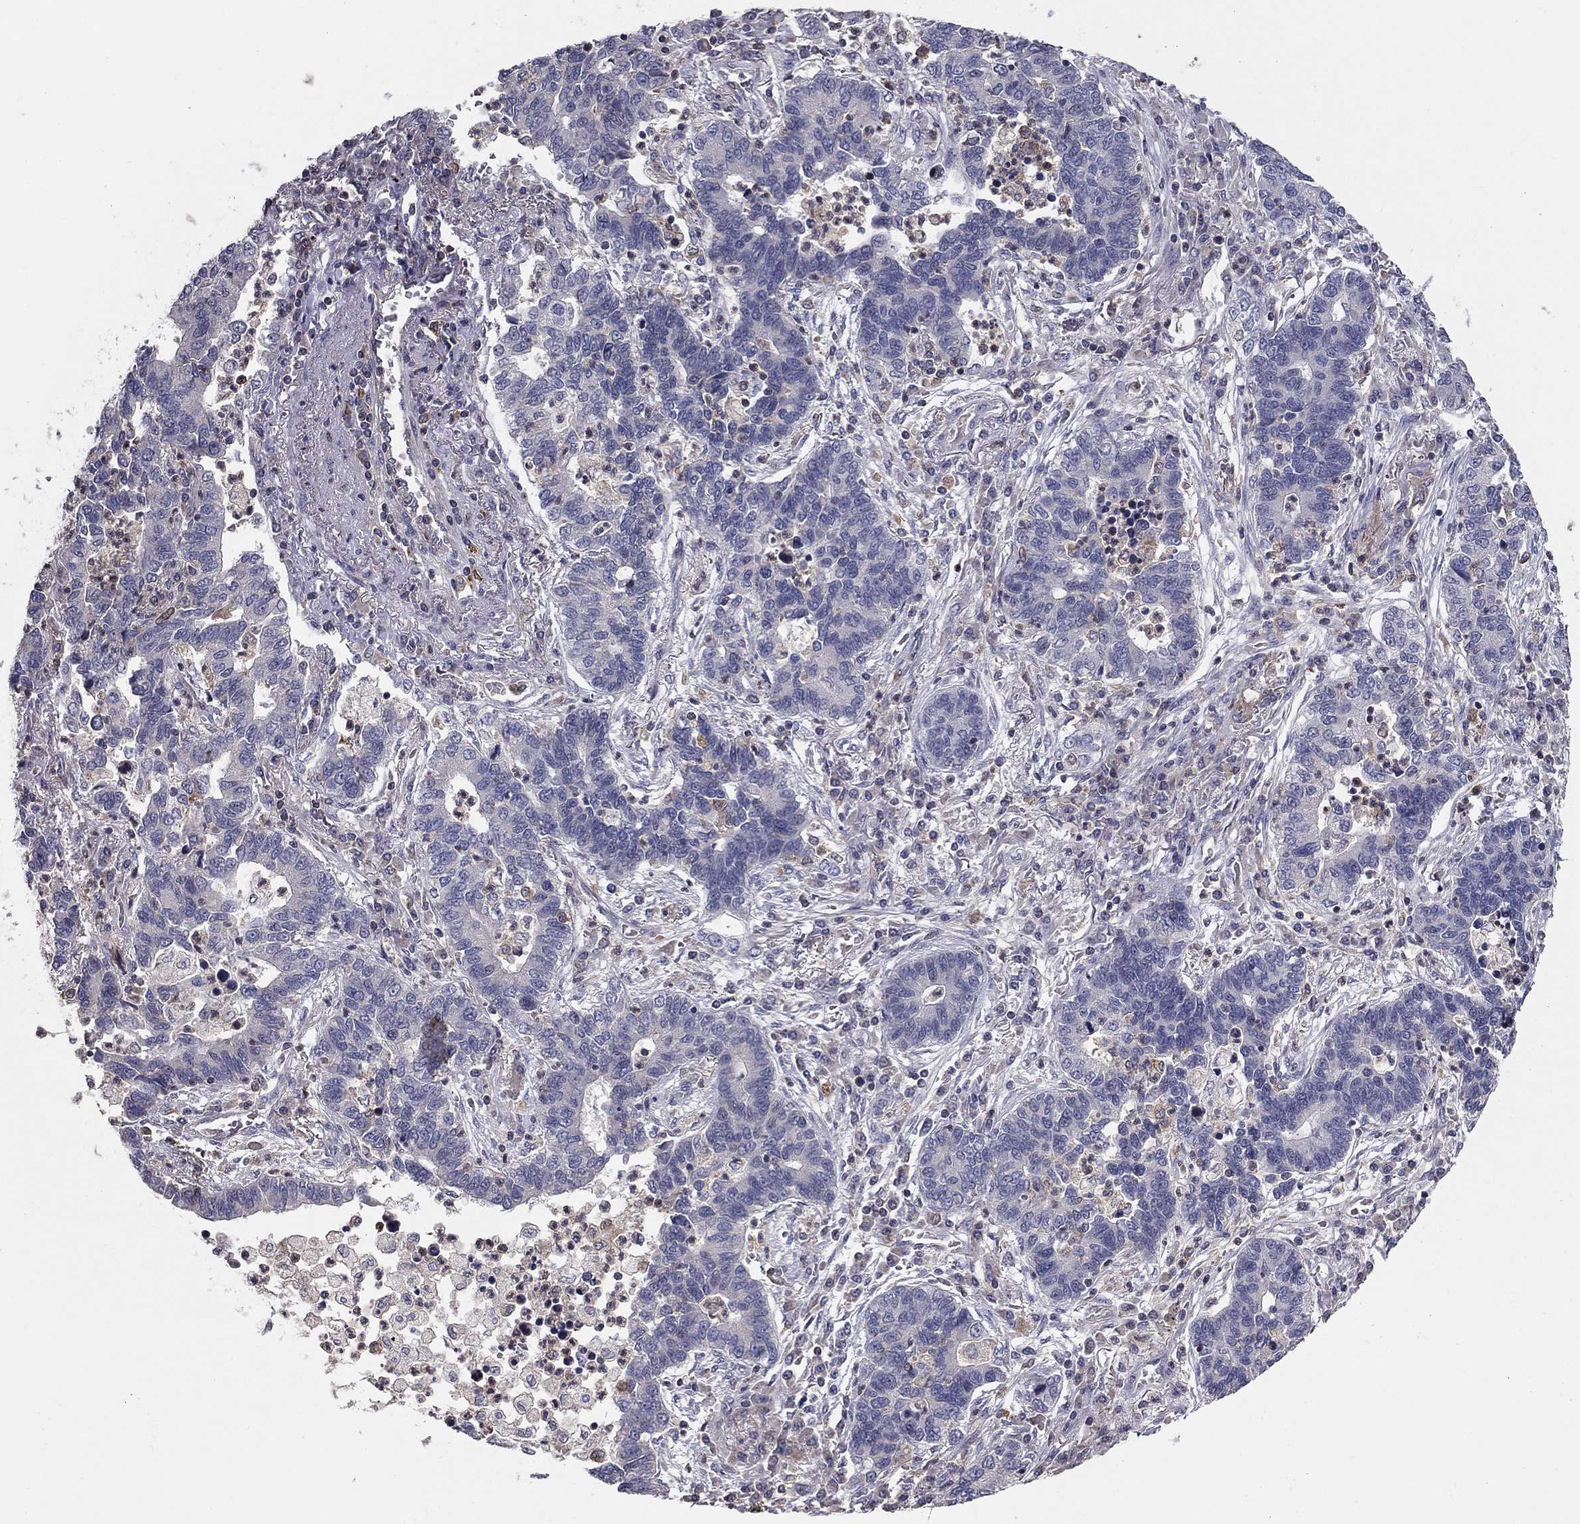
{"staining": {"intensity": "negative", "quantity": "none", "location": "none"}, "tissue": "lung cancer", "cell_type": "Tumor cells", "image_type": "cancer", "snomed": [{"axis": "morphology", "description": "Adenocarcinoma, NOS"}, {"axis": "topography", "description": "Lung"}], "caption": "The micrograph shows no significant staining in tumor cells of adenocarcinoma (lung).", "gene": "PLCB2", "patient": {"sex": "female", "age": 57}}